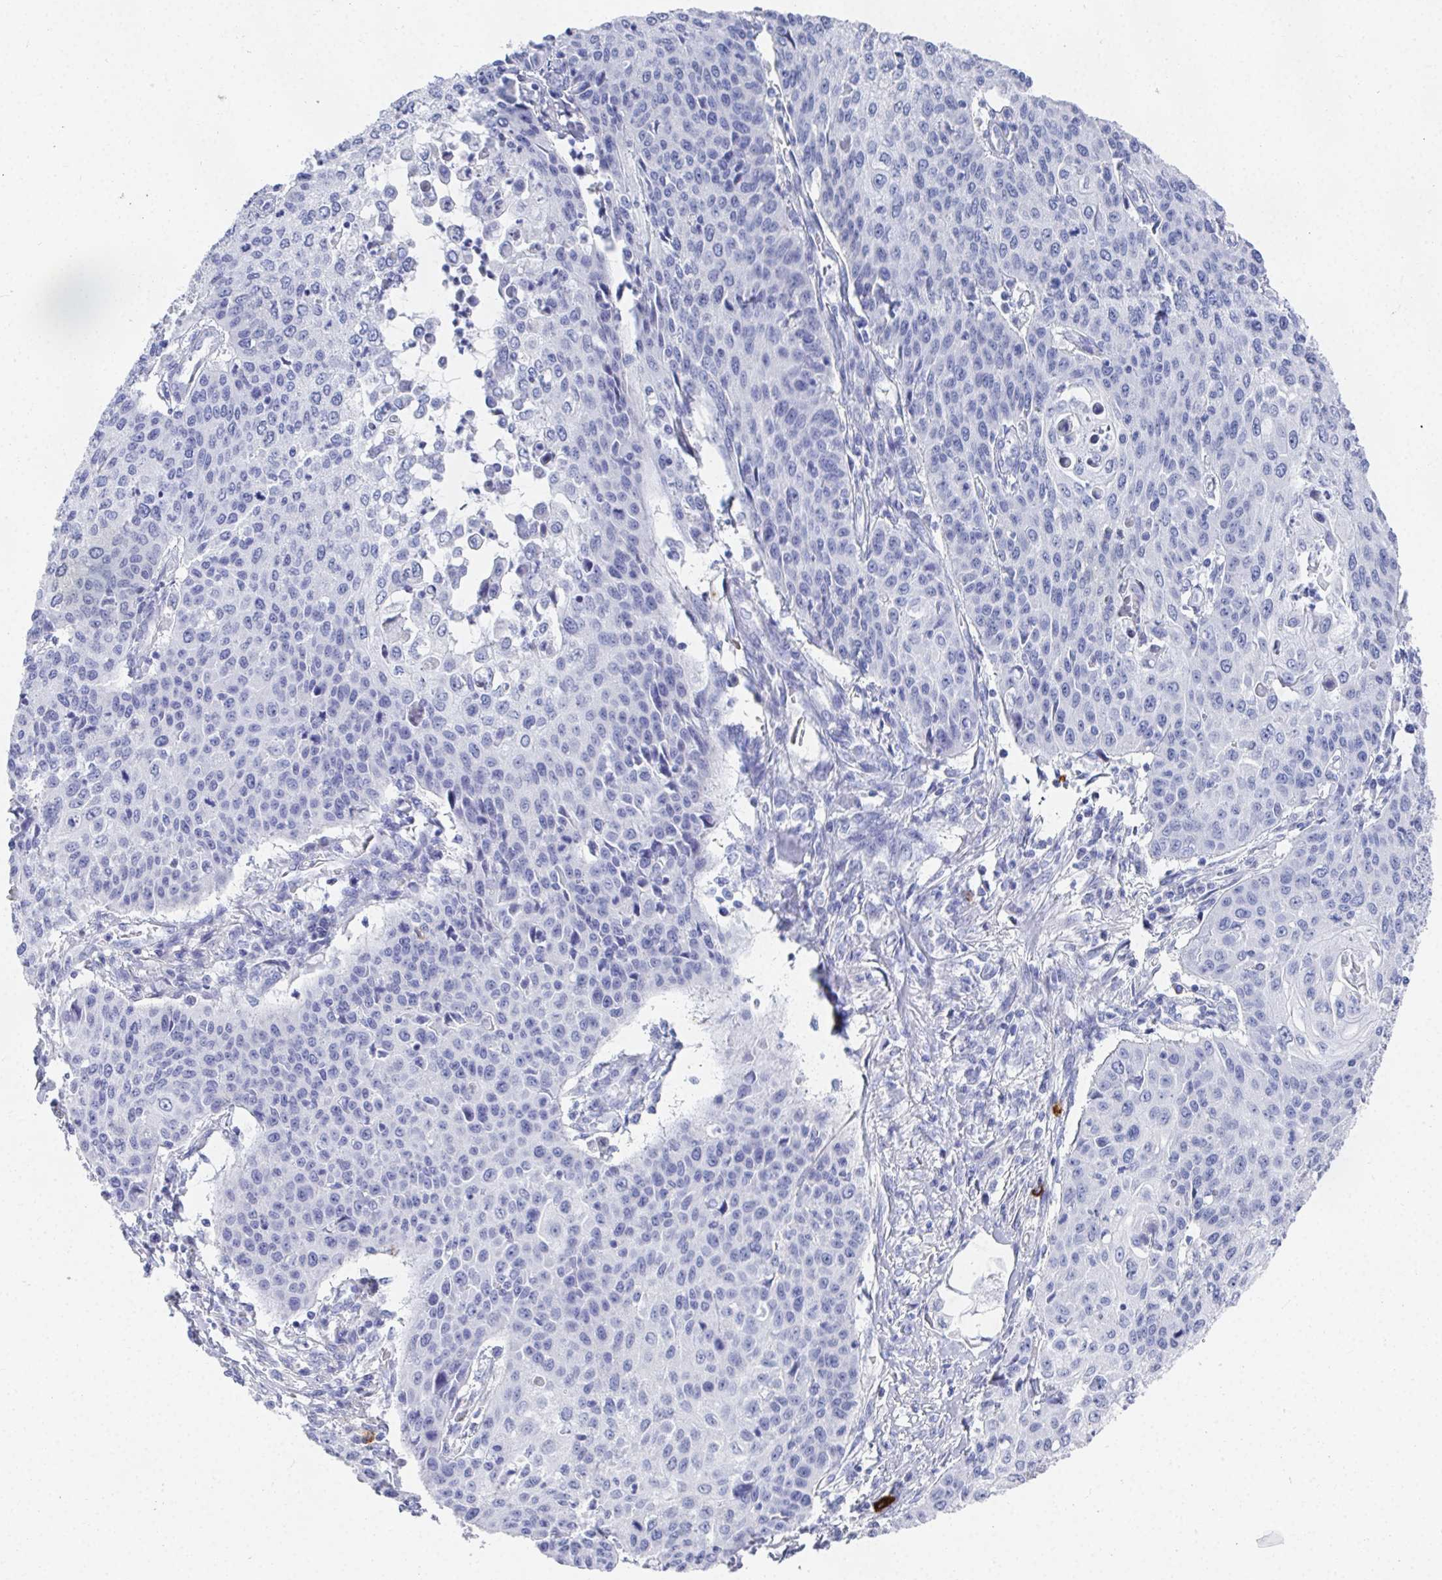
{"staining": {"intensity": "negative", "quantity": "none", "location": "none"}, "tissue": "cervical cancer", "cell_type": "Tumor cells", "image_type": "cancer", "snomed": [{"axis": "morphology", "description": "Squamous cell carcinoma, NOS"}, {"axis": "topography", "description": "Cervix"}], "caption": "Immunohistochemistry (IHC) micrograph of neoplastic tissue: human cervical cancer (squamous cell carcinoma) stained with DAB shows no significant protein positivity in tumor cells. (Stains: DAB immunohistochemistry (IHC) with hematoxylin counter stain, Microscopy: brightfield microscopy at high magnification).", "gene": "GRIA1", "patient": {"sex": "female", "age": 65}}